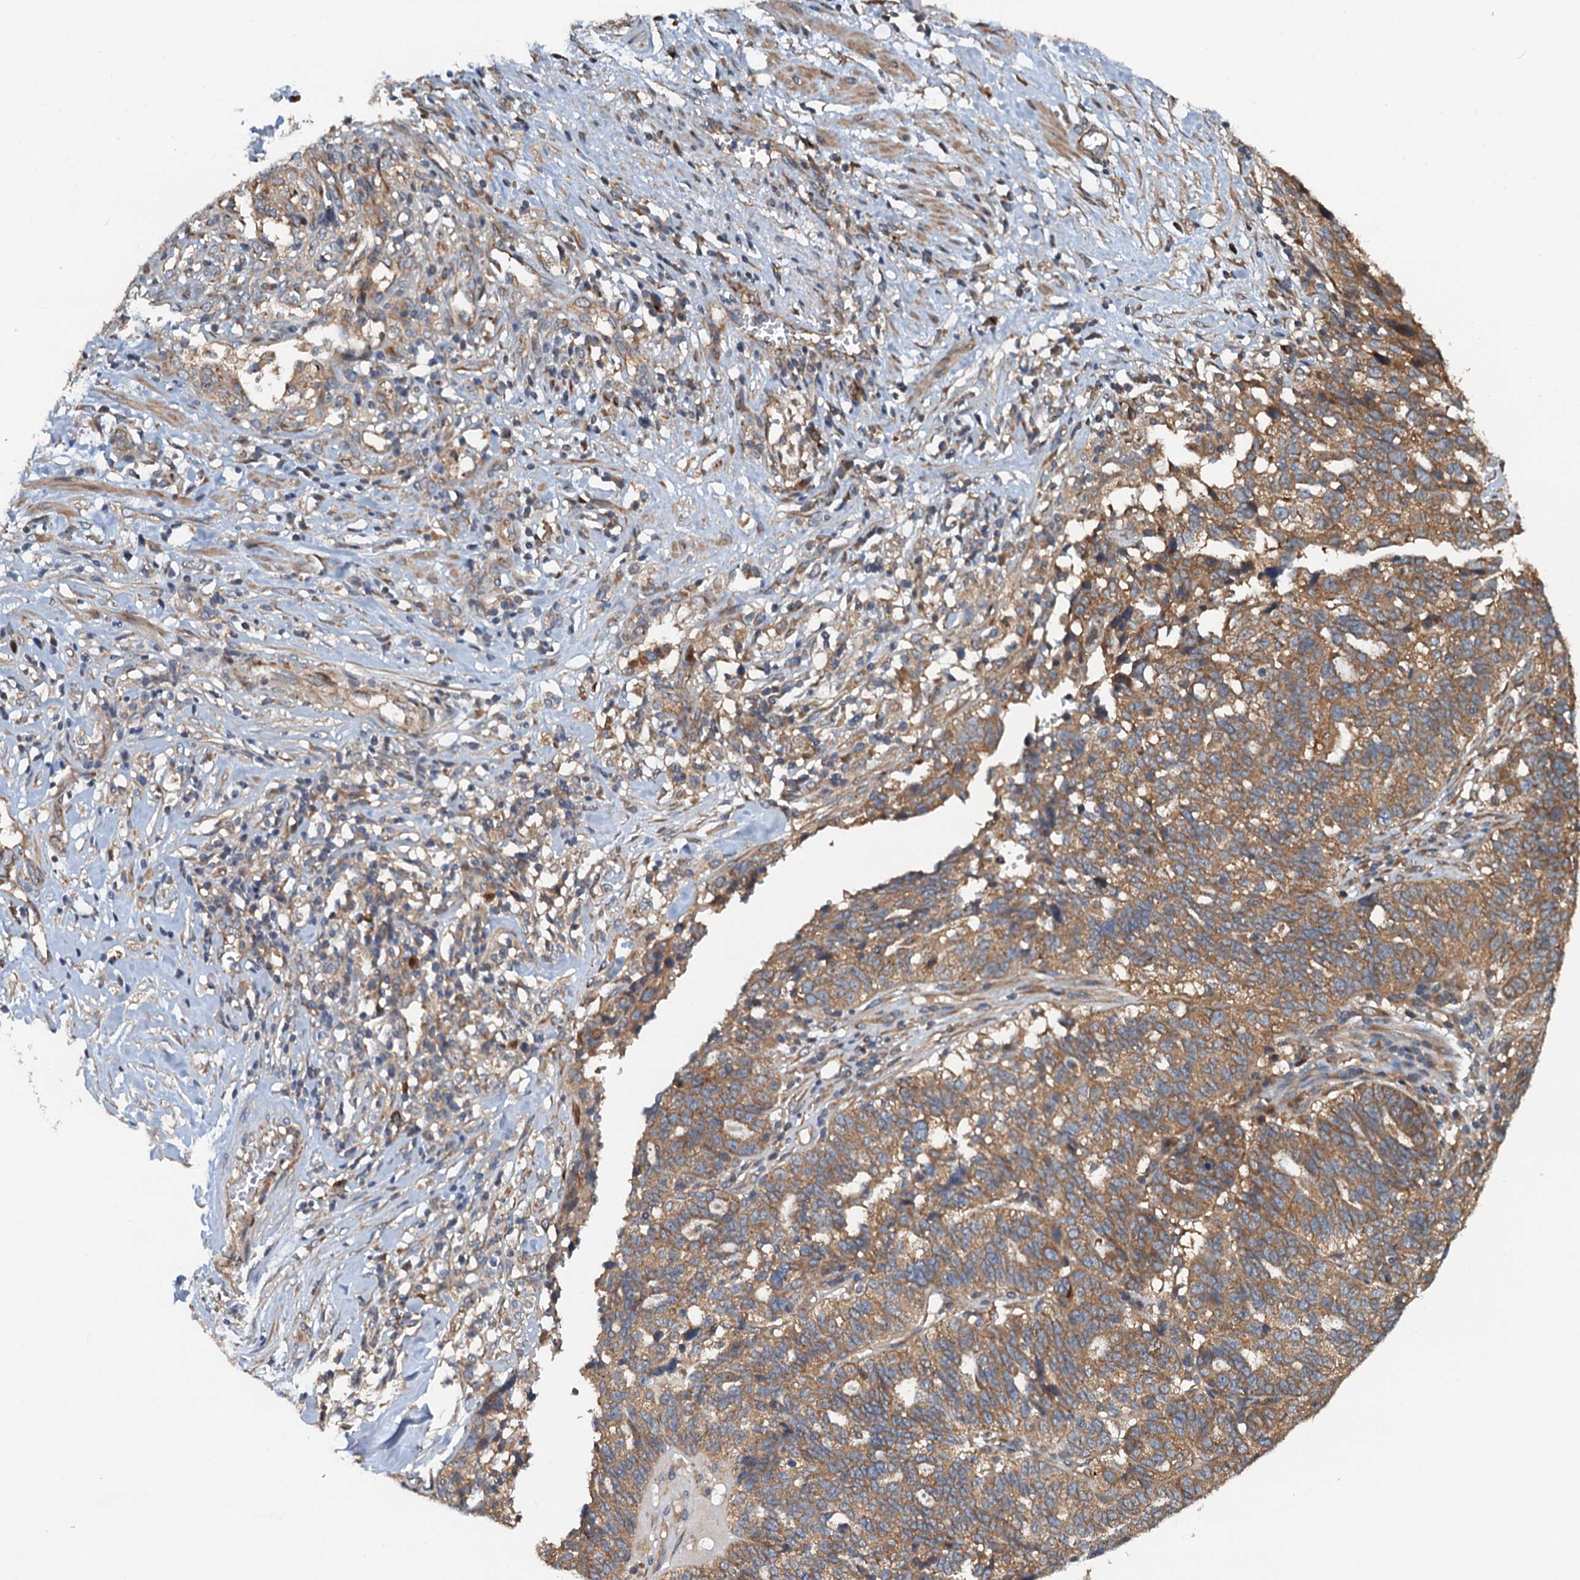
{"staining": {"intensity": "moderate", "quantity": ">75%", "location": "cytoplasmic/membranous"}, "tissue": "ovarian cancer", "cell_type": "Tumor cells", "image_type": "cancer", "snomed": [{"axis": "morphology", "description": "Cystadenocarcinoma, serous, NOS"}, {"axis": "topography", "description": "Ovary"}], "caption": "An immunohistochemistry (IHC) image of neoplastic tissue is shown. Protein staining in brown highlights moderate cytoplasmic/membranous positivity in ovarian cancer within tumor cells.", "gene": "COG3", "patient": {"sex": "female", "age": 59}}